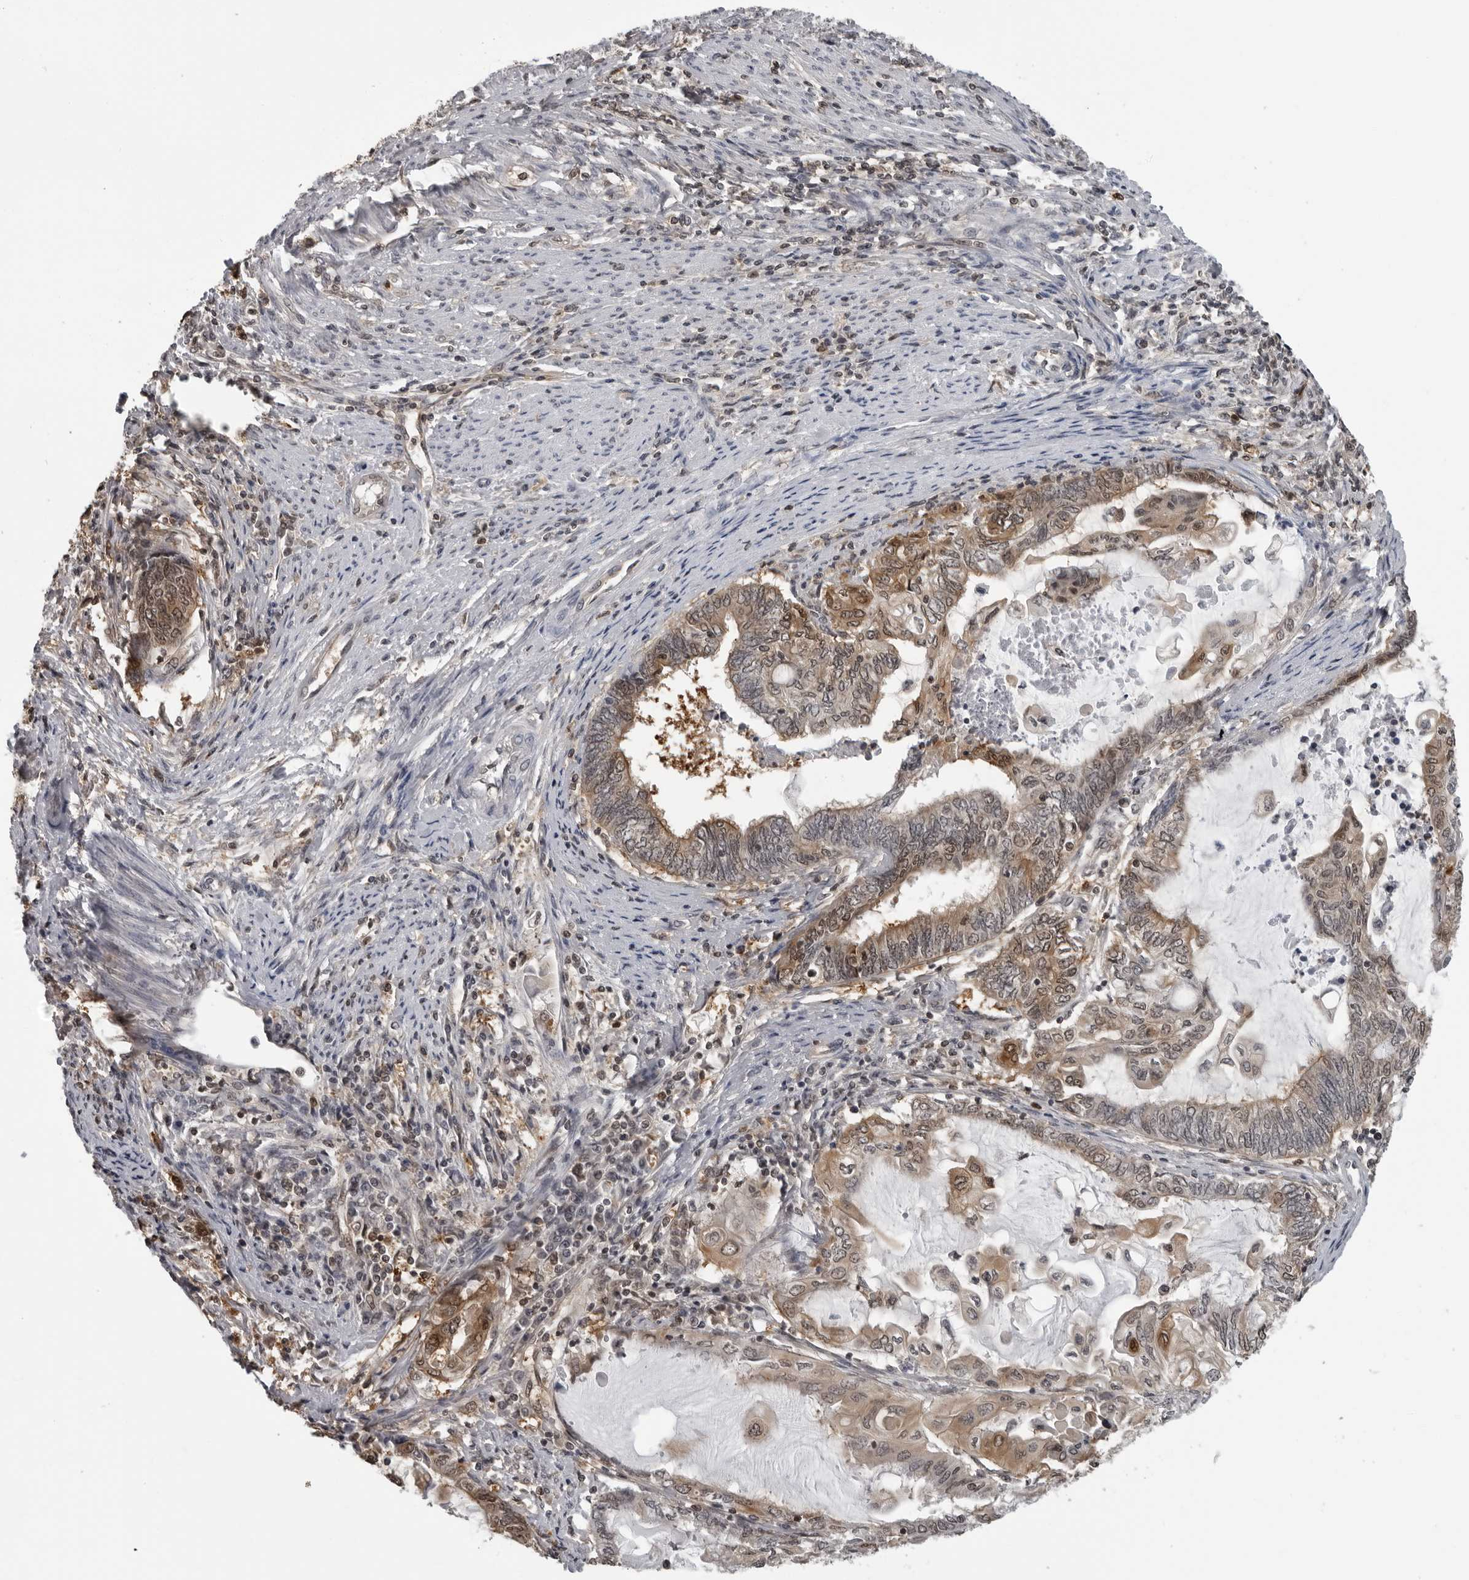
{"staining": {"intensity": "moderate", "quantity": "25%-75%", "location": "cytoplasmic/membranous,nuclear"}, "tissue": "endometrial cancer", "cell_type": "Tumor cells", "image_type": "cancer", "snomed": [{"axis": "morphology", "description": "Adenocarcinoma, NOS"}, {"axis": "topography", "description": "Uterus"}, {"axis": "topography", "description": "Endometrium"}], "caption": "Immunohistochemistry (IHC) image of endometrial cancer stained for a protein (brown), which demonstrates medium levels of moderate cytoplasmic/membranous and nuclear staining in approximately 25%-75% of tumor cells.", "gene": "HSPH1", "patient": {"sex": "female", "age": 70}}